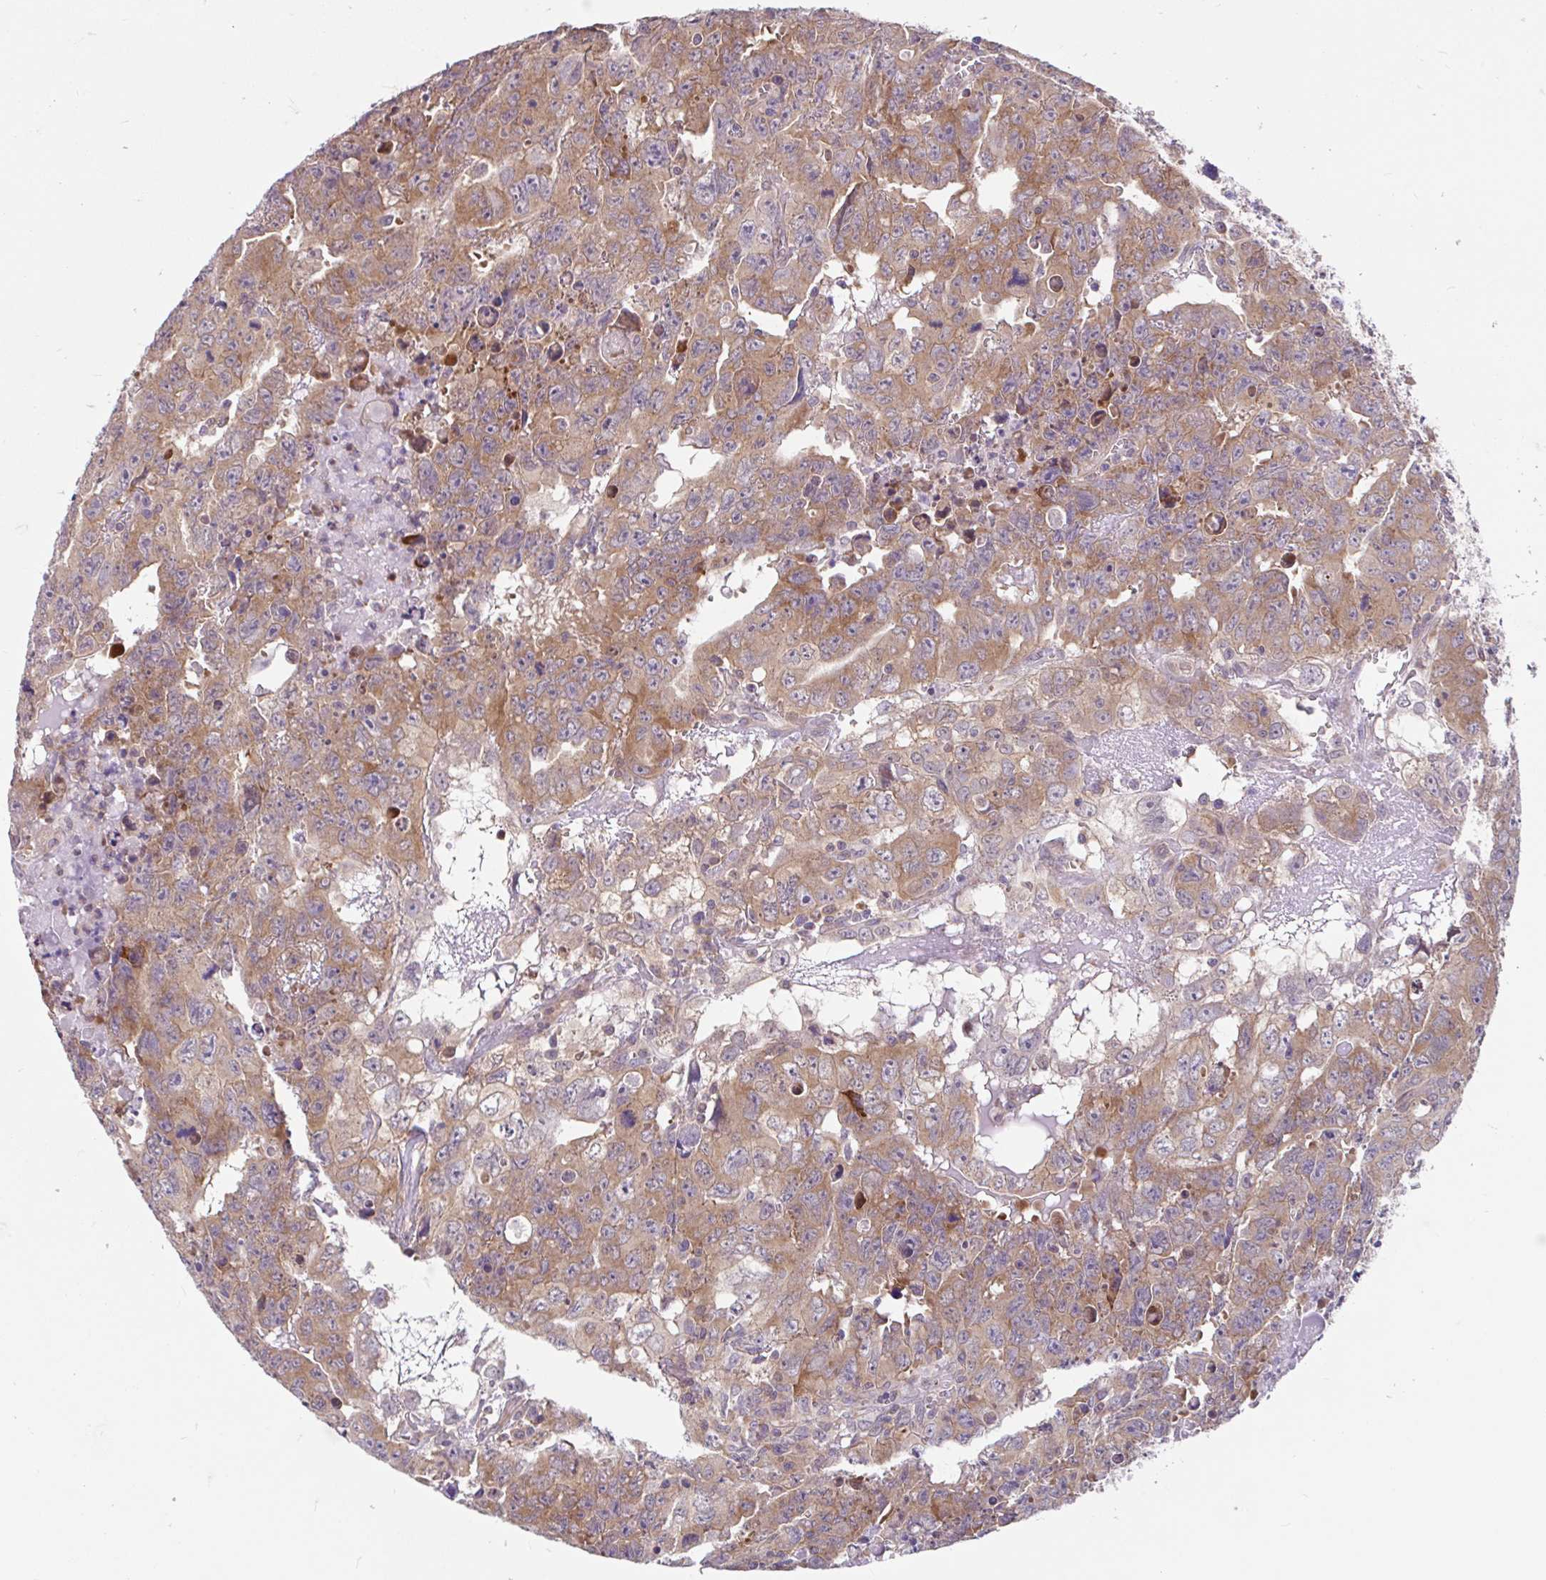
{"staining": {"intensity": "moderate", "quantity": ">75%", "location": "cytoplasmic/membranous"}, "tissue": "testis cancer", "cell_type": "Tumor cells", "image_type": "cancer", "snomed": [{"axis": "morphology", "description": "Carcinoma, Embryonal, NOS"}, {"axis": "topography", "description": "Testis"}], "caption": "Embryonal carcinoma (testis) stained with immunohistochemistry demonstrates moderate cytoplasmic/membranous staining in about >75% of tumor cells.", "gene": "RALBP1", "patient": {"sex": "male", "age": 24}}